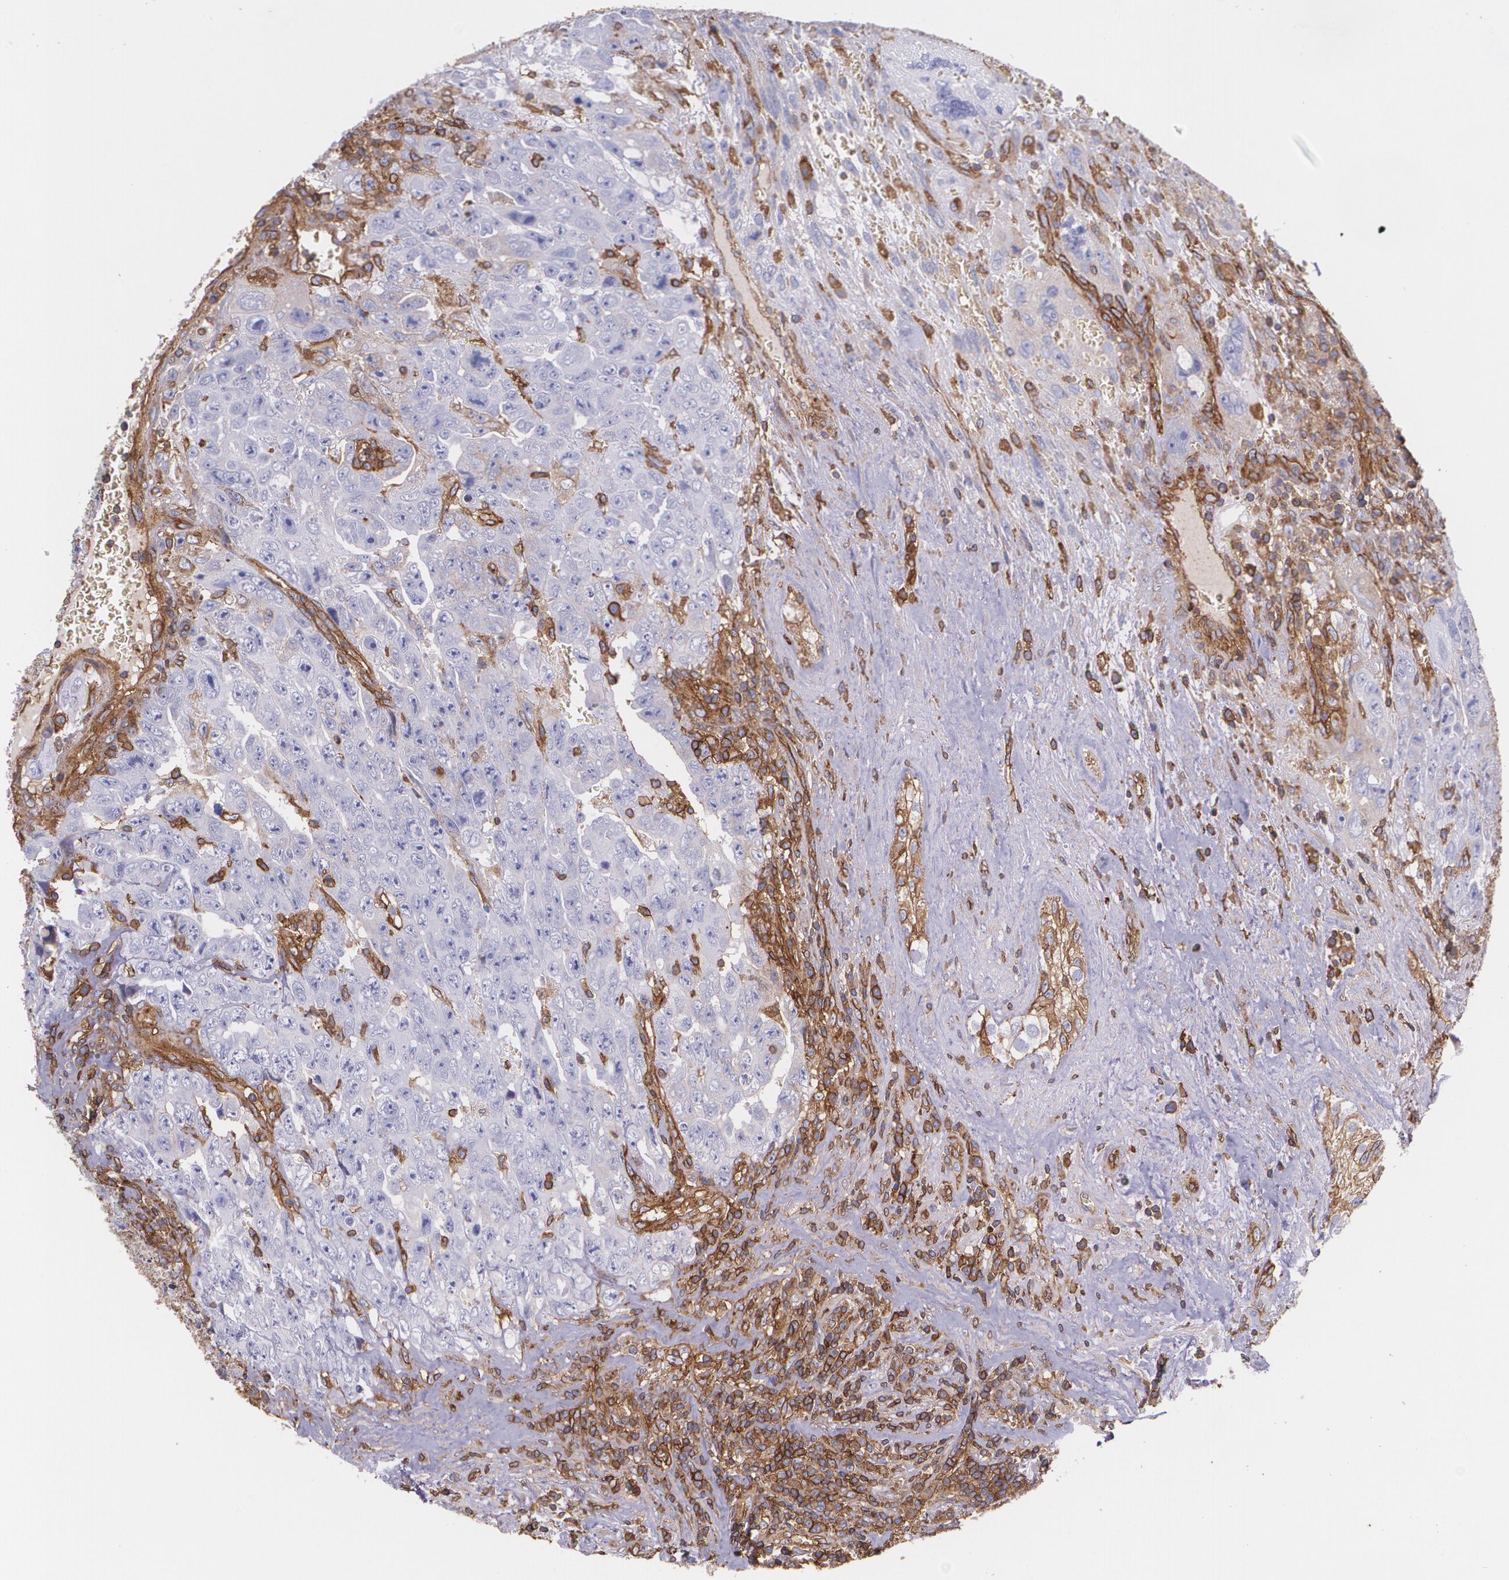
{"staining": {"intensity": "negative", "quantity": "none", "location": "none"}, "tissue": "testis cancer", "cell_type": "Tumor cells", "image_type": "cancer", "snomed": [{"axis": "morphology", "description": "Carcinoma, Embryonal, NOS"}, {"axis": "topography", "description": "Testis"}], "caption": "Human testis cancer (embryonal carcinoma) stained for a protein using IHC demonstrates no positivity in tumor cells.", "gene": "B2M", "patient": {"sex": "male", "age": 28}}